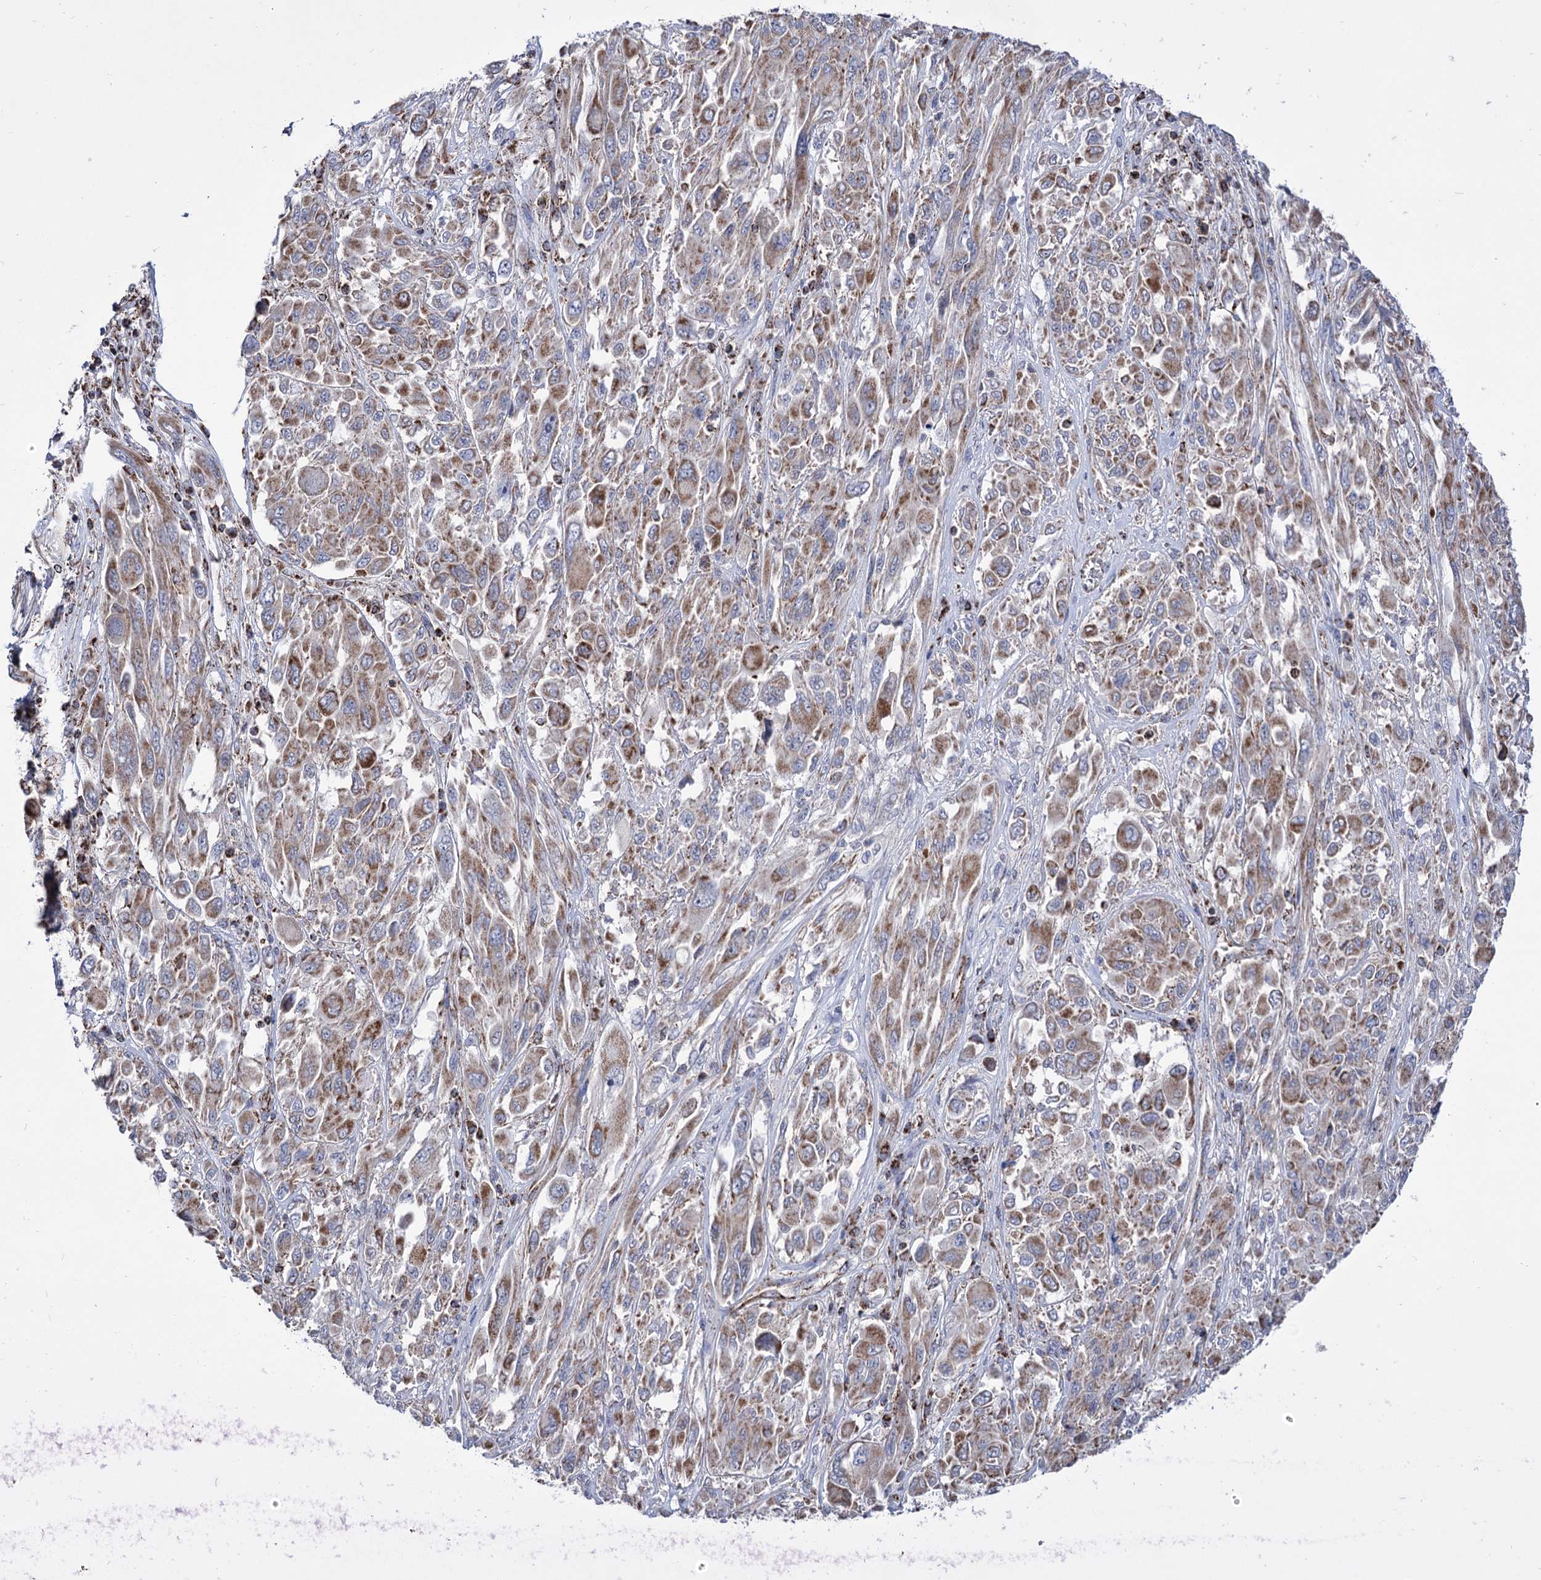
{"staining": {"intensity": "moderate", "quantity": ">75%", "location": "cytoplasmic/membranous"}, "tissue": "melanoma", "cell_type": "Tumor cells", "image_type": "cancer", "snomed": [{"axis": "morphology", "description": "Malignant melanoma, NOS"}, {"axis": "topography", "description": "Skin"}], "caption": "This is a photomicrograph of immunohistochemistry staining of malignant melanoma, which shows moderate staining in the cytoplasmic/membranous of tumor cells.", "gene": "ABHD10", "patient": {"sex": "female", "age": 91}}